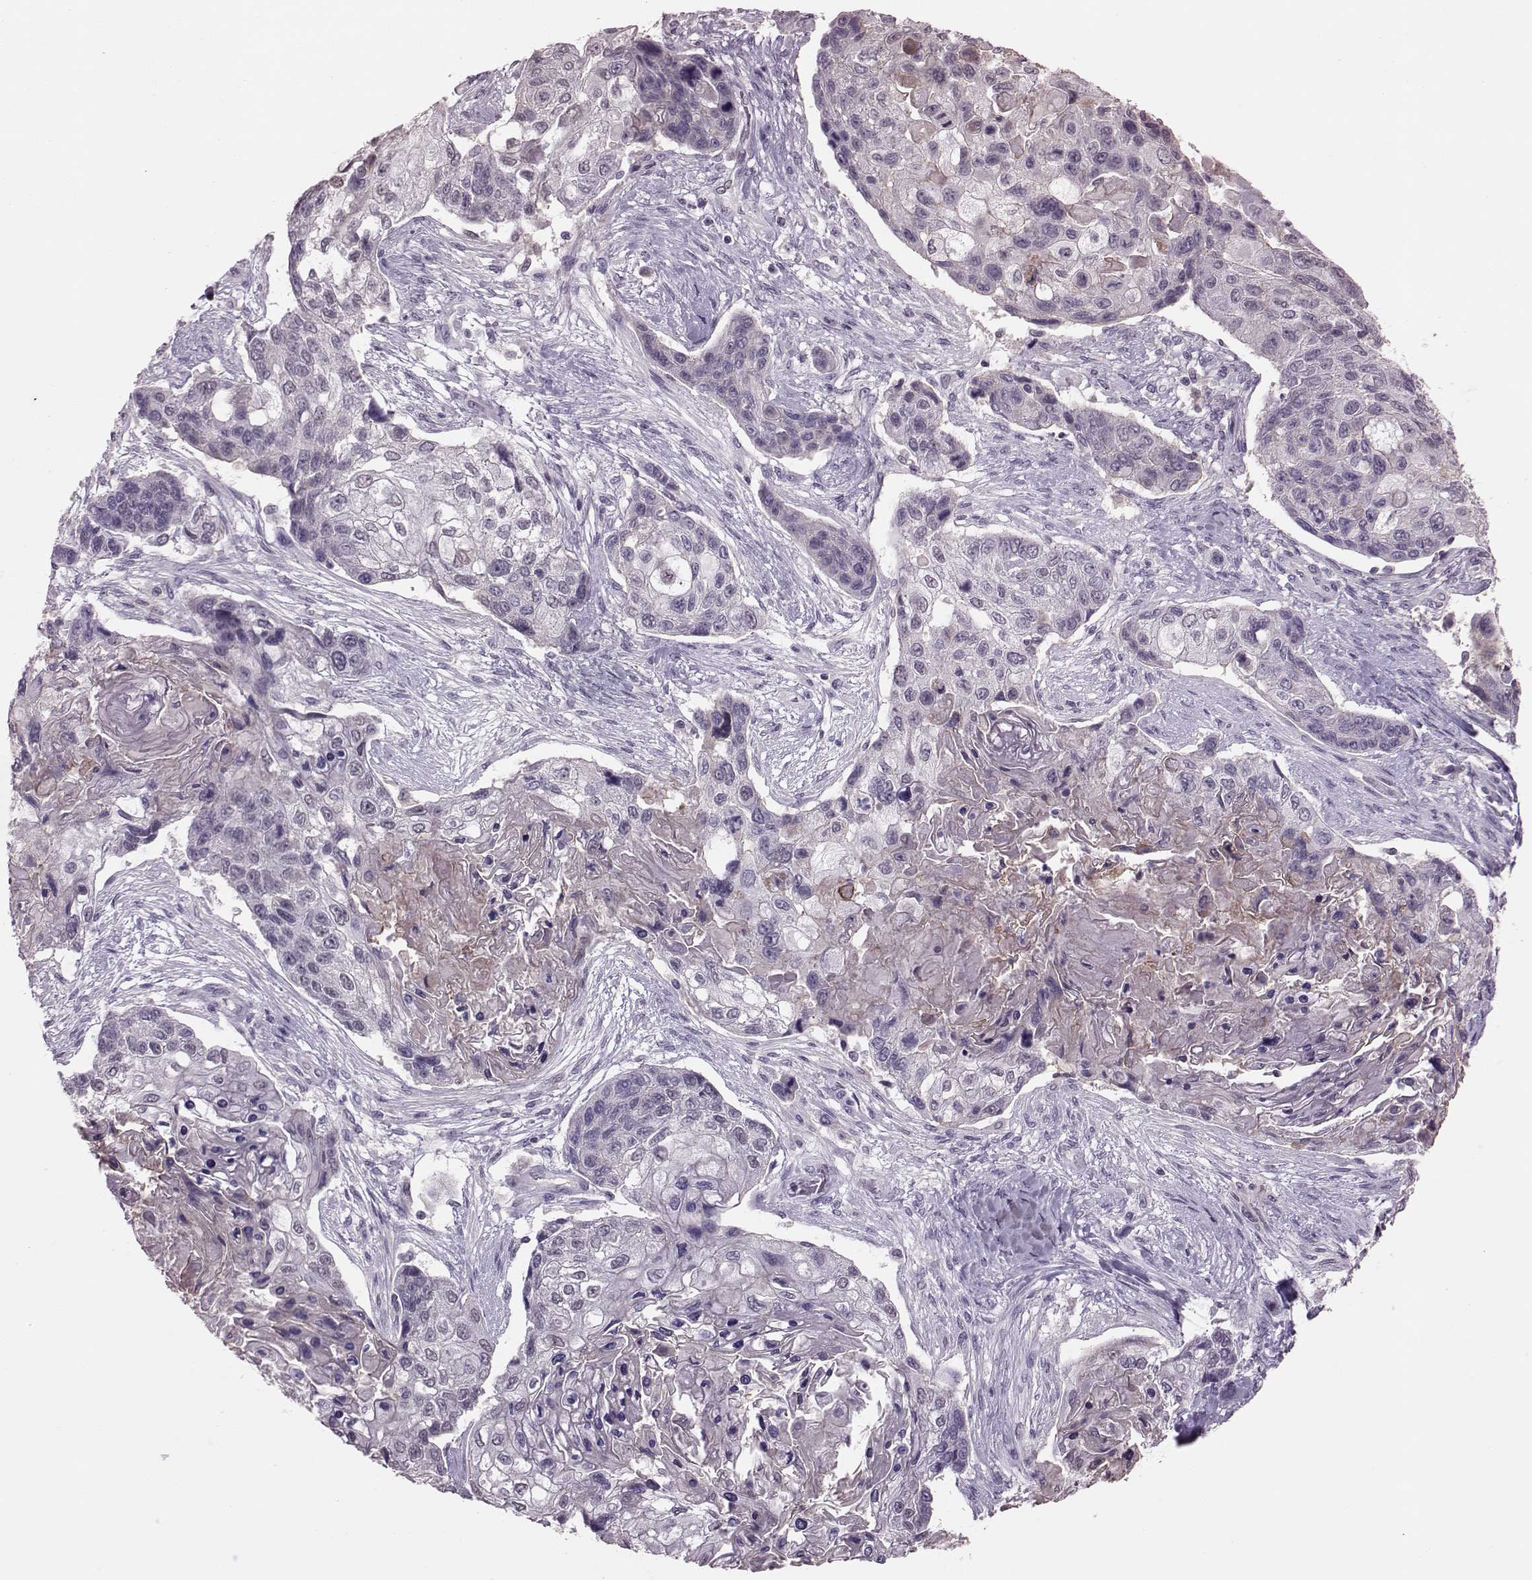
{"staining": {"intensity": "weak", "quantity": "<25%", "location": "cytoplasmic/membranous"}, "tissue": "lung cancer", "cell_type": "Tumor cells", "image_type": "cancer", "snomed": [{"axis": "morphology", "description": "Squamous cell carcinoma, NOS"}, {"axis": "topography", "description": "Lung"}], "caption": "Tumor cells show no significant protein expression in lung squamous cell carcinoma.", "gene": "DNAAF1", "patient": {"sex": "male", "age": 69}}